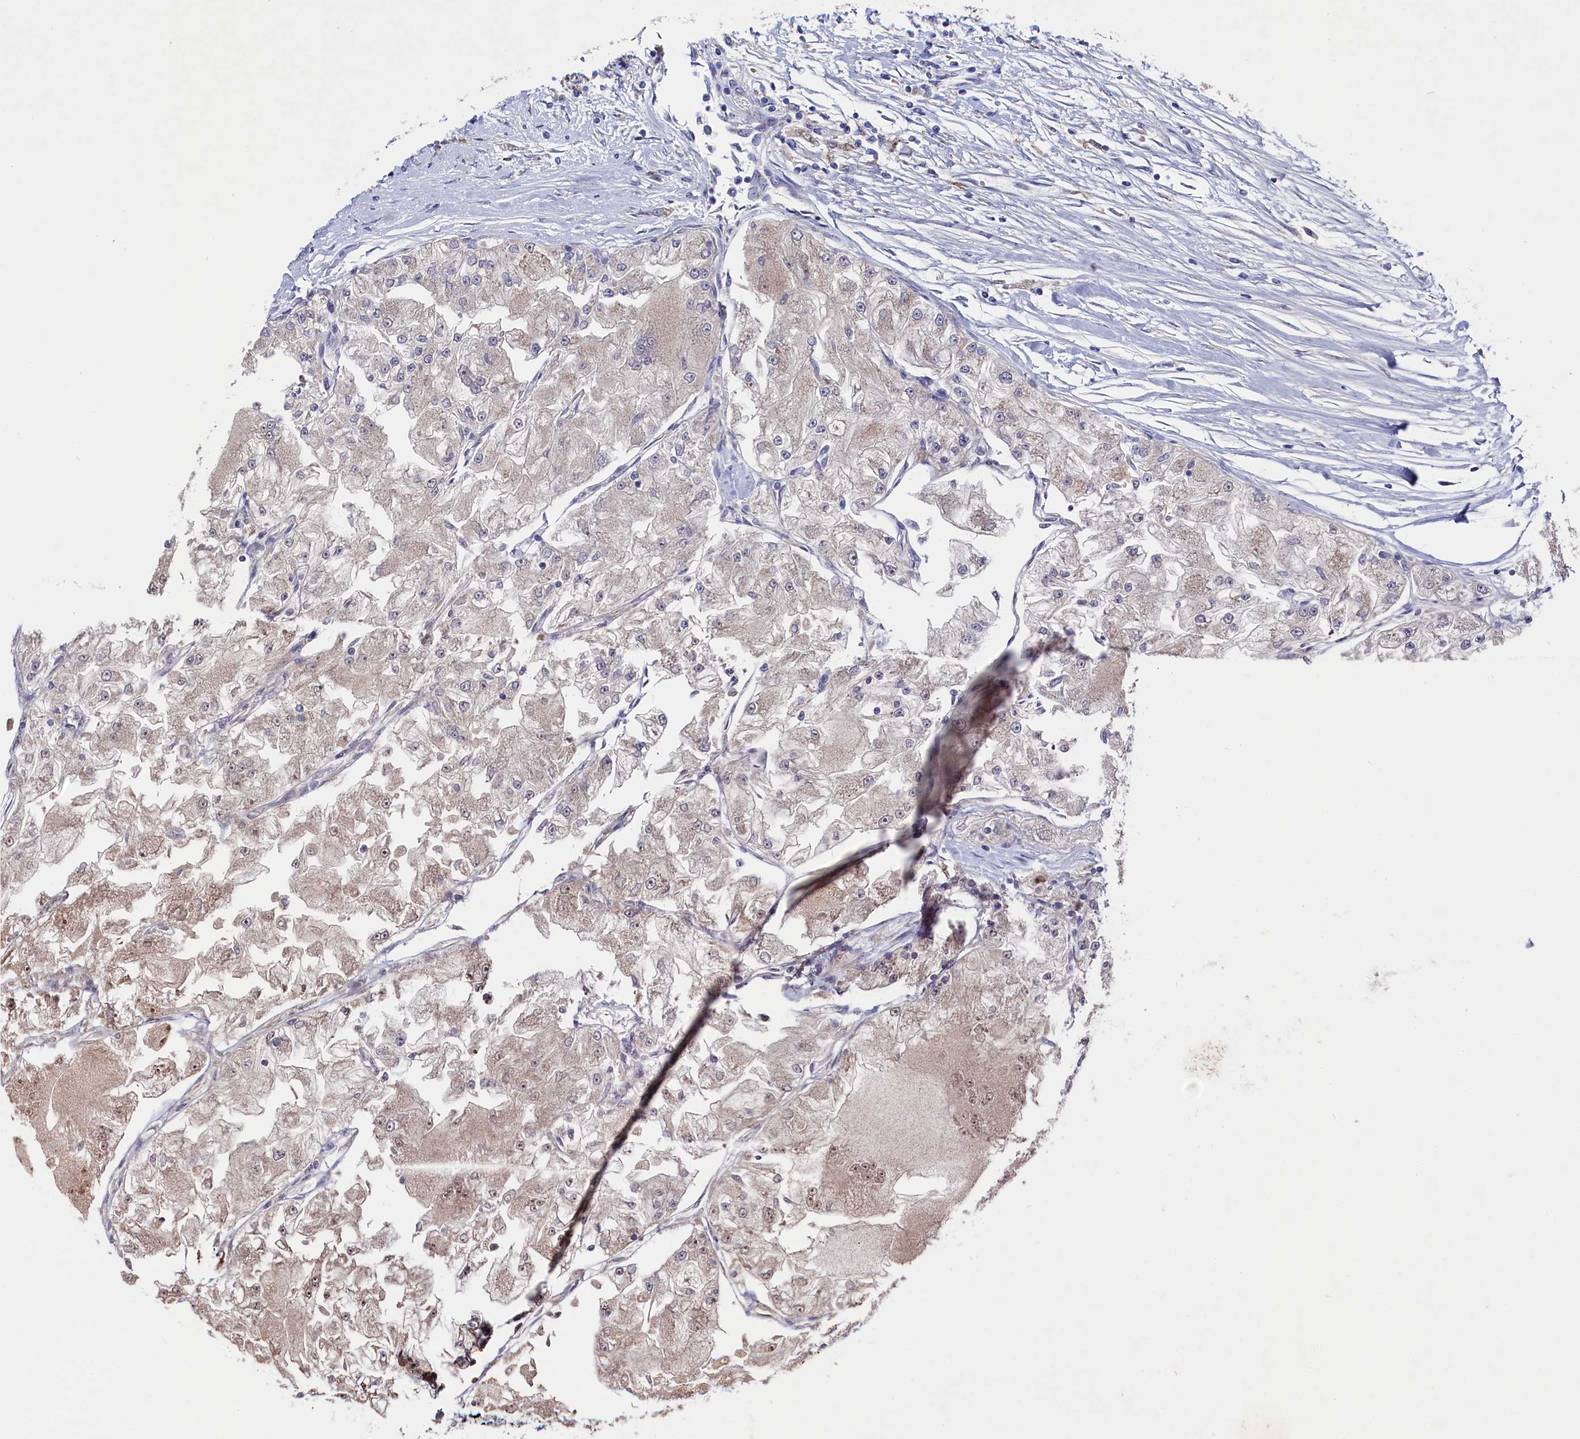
{"staining": {"intensity": "weak", "quantity": "25%-75%", "location": "cytoplasmic/membranous,nuclear"}, "tissue": "renal cancer", "cell_type": "Tumor cells", "image_type": "cancer", "snomed": [{"axis": "morphology", "description": "Adenocarcinoma, NOS"}, {"axis": "topography", "description": "Kidney"}], "caption": "Human renal cancer (adenocarcinoma) stained for a protein (brown) shows weak cytoplasmic/membranous and nuclear positive expression in approximately 25%-75% of tumor cells.", "gene": "GPR108", "patient": {"sex": "female", "age": 72}}